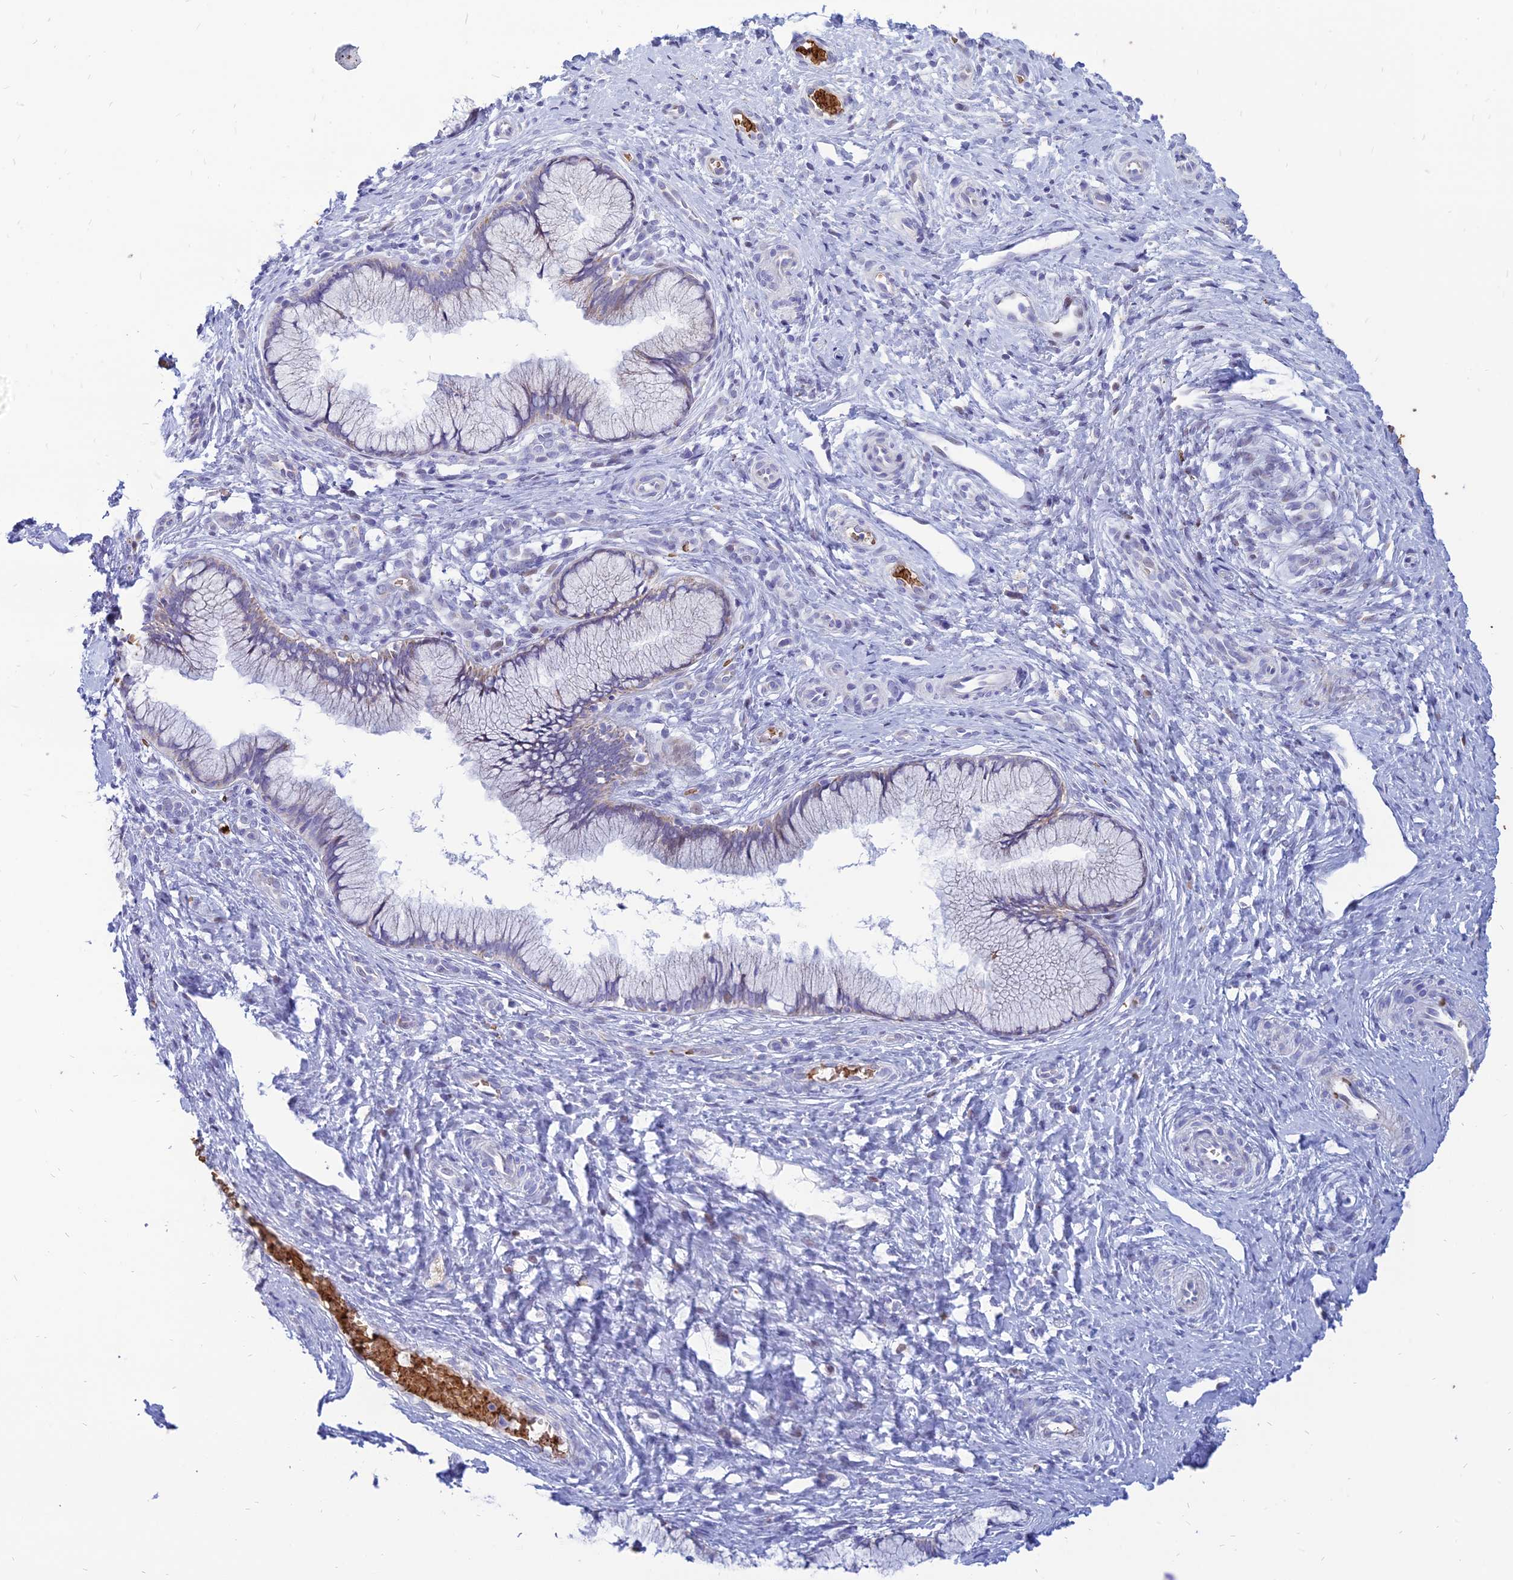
{"staining": {"intensity": "weak", "quantity": "<25%", "location": "cytoplasmic/membranous"}, "tissue": "cervix", "cell_type": "Glandular cells", "image_type": "normal", "snomed": [{"axis": "morphology", "description": "Normal tissue, NOS"}, {"axis": "topography", "description": "Cervix"}], "caption": "Immunohistochemistry of benign cervix reveals no positivity in glandular cells. Brightfield microscopy of immunohistochemistry (IHC) stained with DAB (3,3'-diaminobenzidine) (brown) and hematoxylin (blue), captured at high magnification.", "gene": "HHAT", "patient": {"sex": "female", "age": 36}}